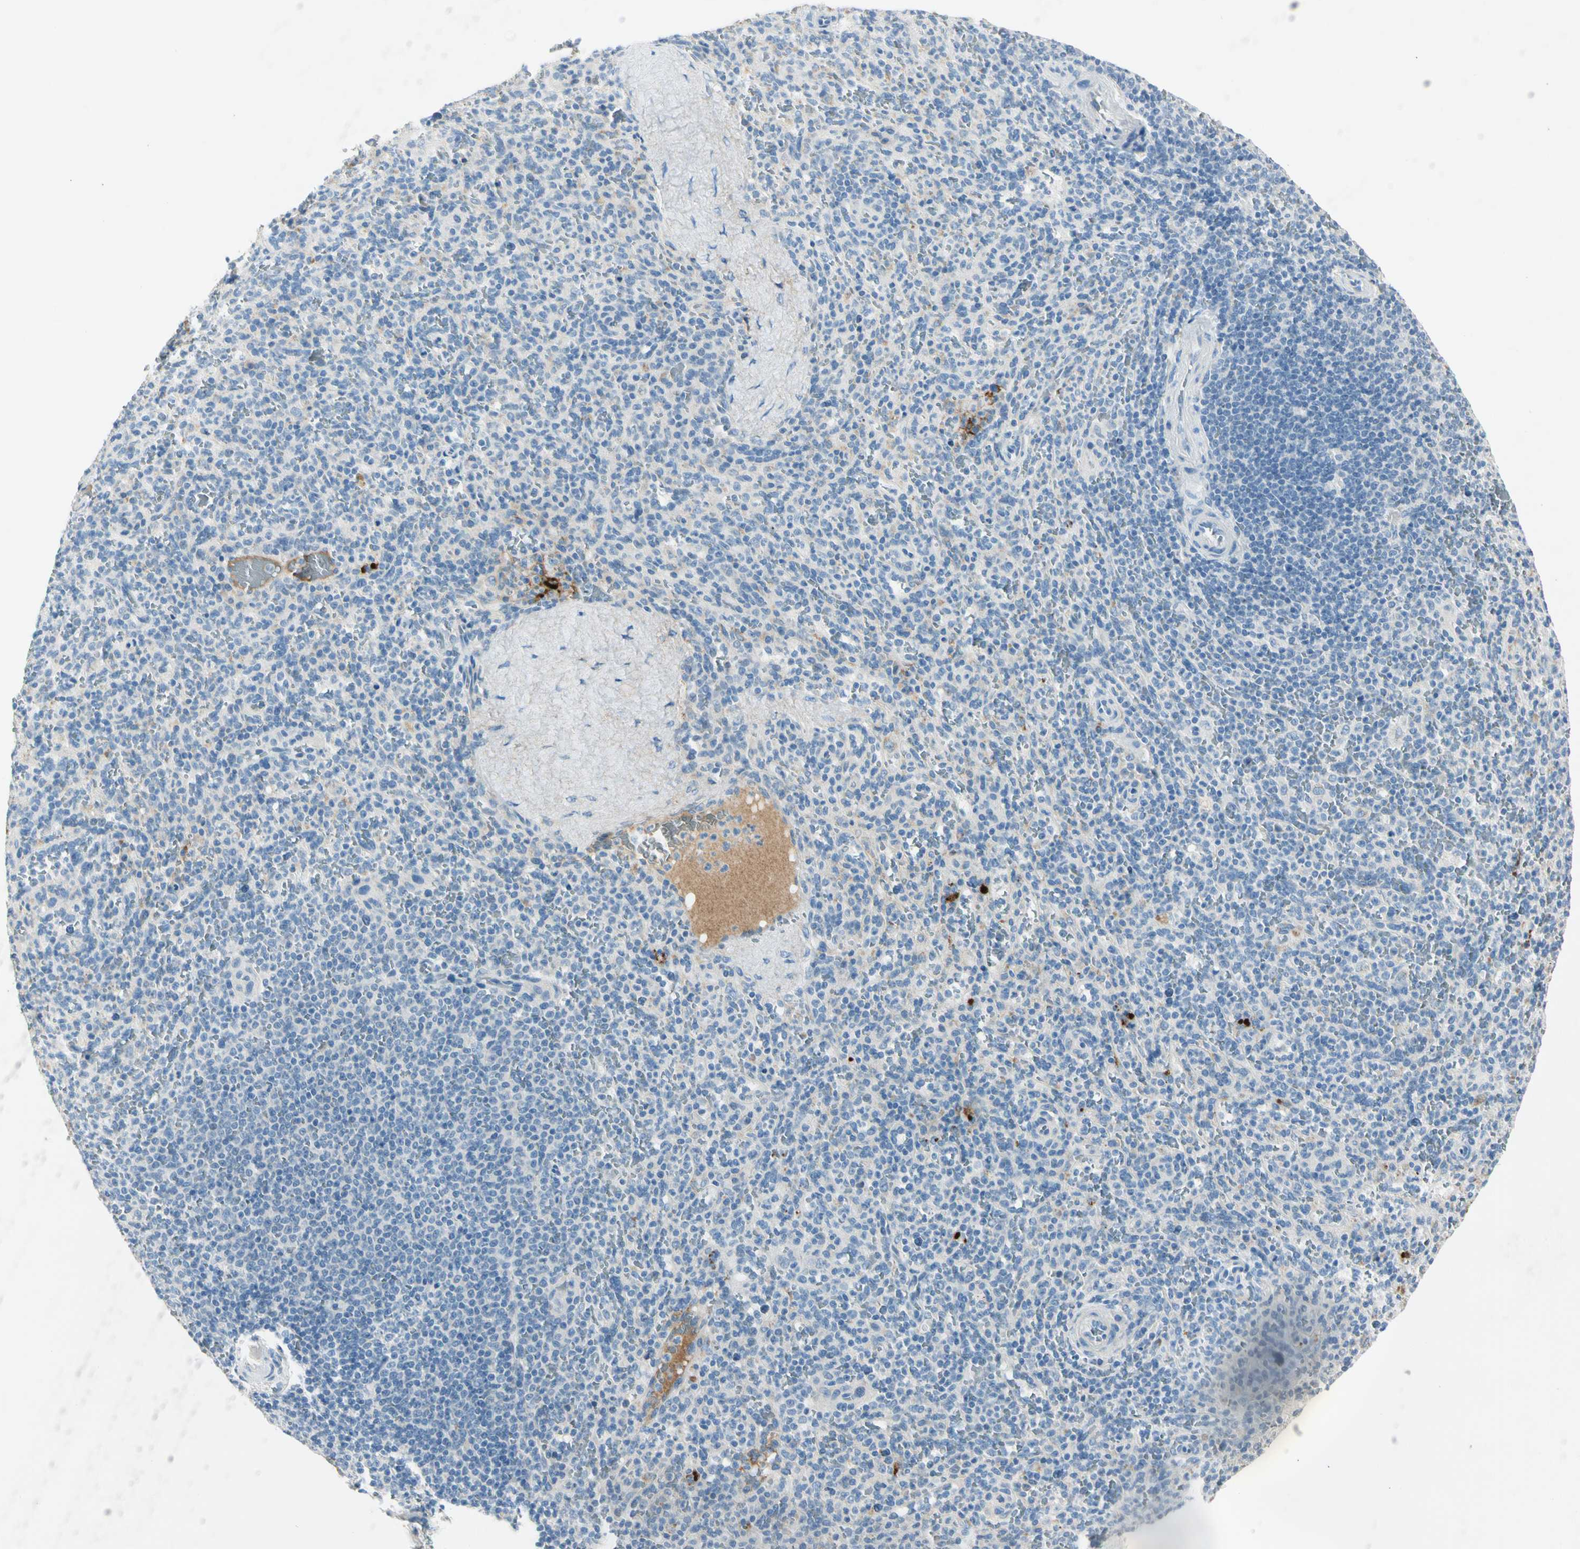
{"staining": {"intensity": "negative", "quantity": "none", "location": "none"}, "tissue": "spleen", "cell_type": "Cells in red pulp", "image_type": "normal", "snomed": [{"axis": "morphology", "description": "Normal tissue, NOS"}, {"axis": "topography", "description": "Spleen"}], "caption": "Immunohistochemical staining of benign spleen displays no significant staining in cells in red pulp.", "gene": "SERPIND1", "patient": {"sex": "male", "age": 36}}